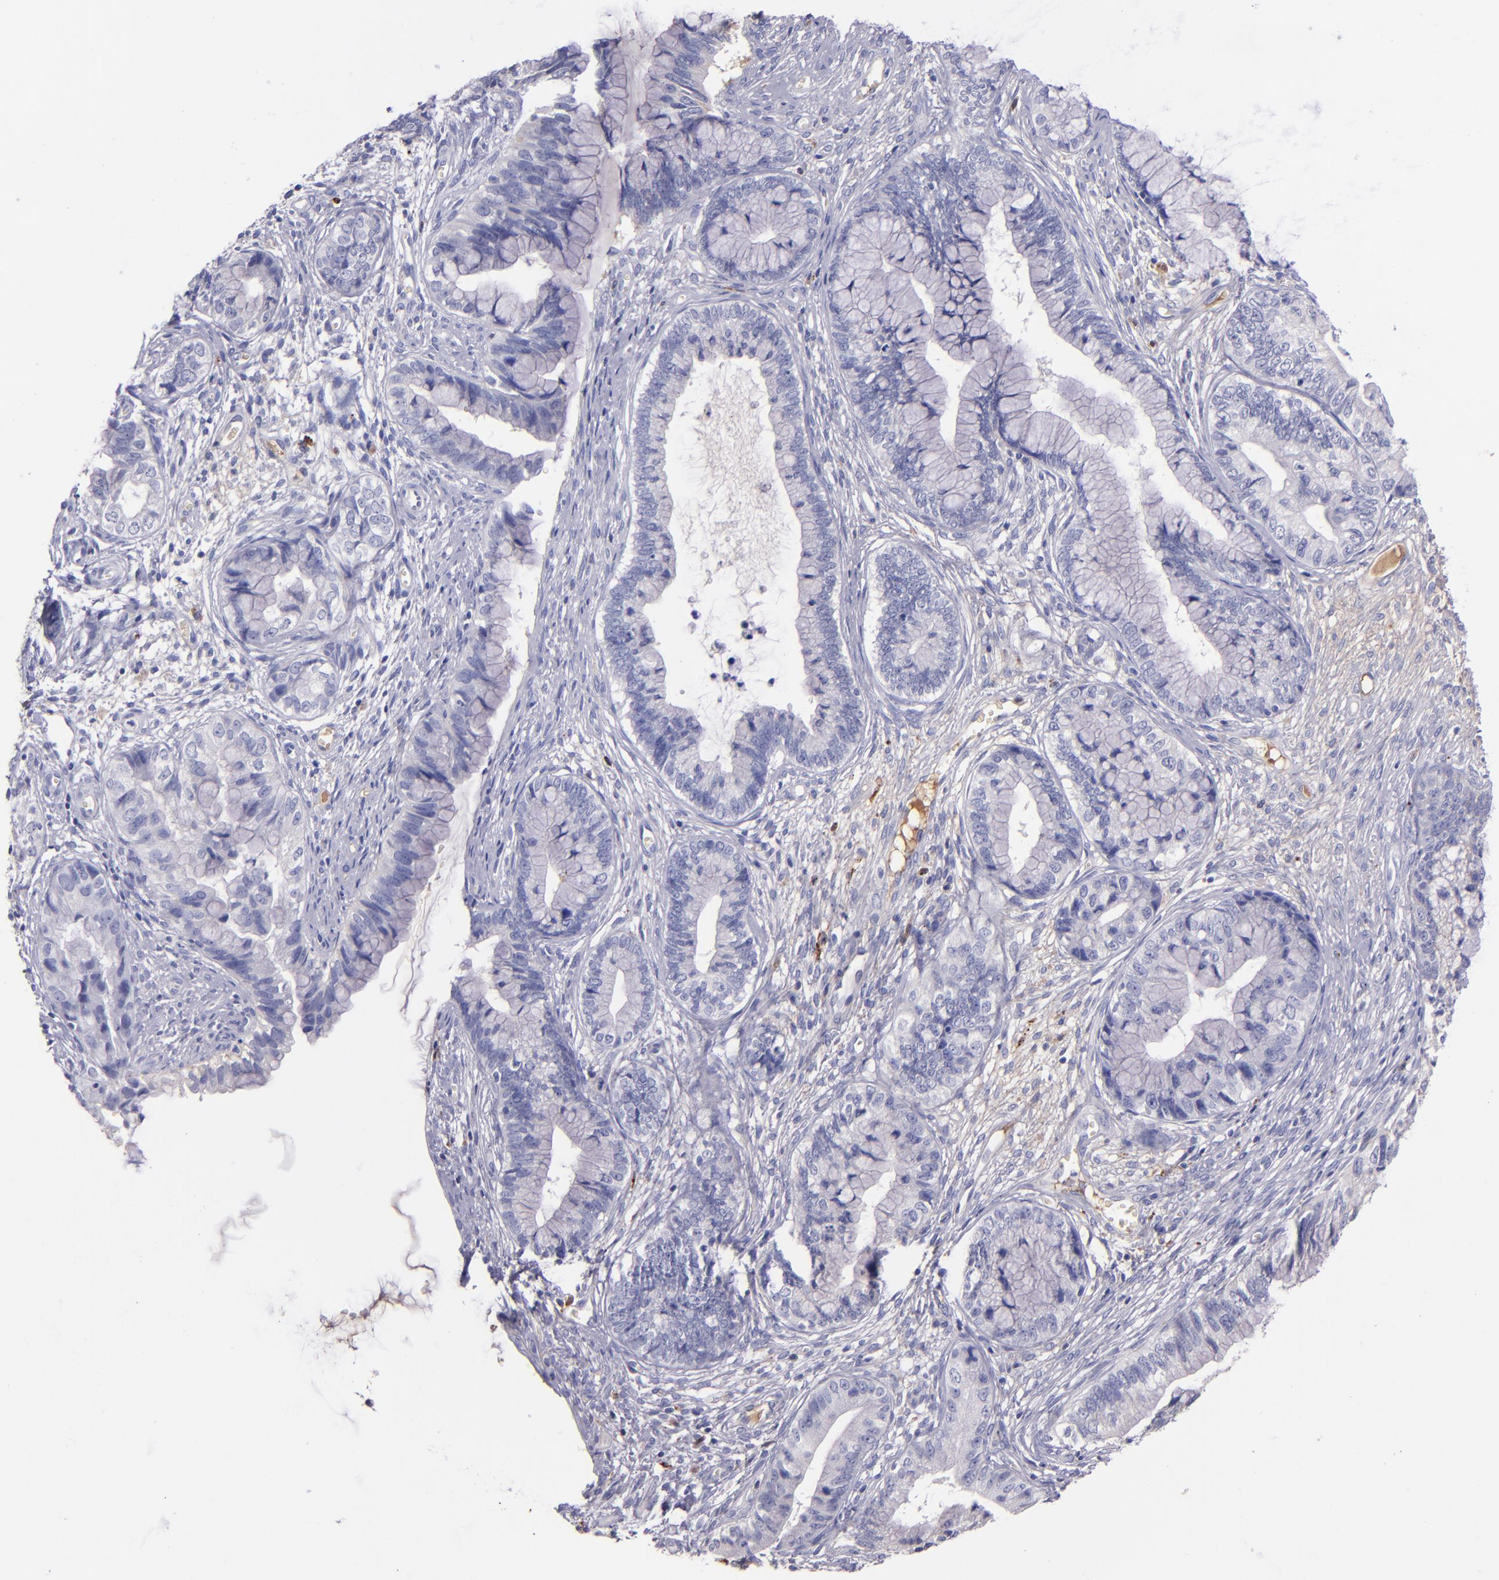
{"staining": {"intensity": "negative", "quantity": "none", "location": "none"}, "tissue": "cervical cancer", "cell_type": "Tumor cells", "image_type": "cancer", "snomed": [{"axis": "morphology", "description": "Adenocarcinoma, NOS"}, {"axis": "topography", "description": "Cervix"}], "caption": "Immunohistochemical staining of cervical adenocarcinoma shows no significant expression in tumor cells.", "gene": "KNG1", "patient": {"sex": "female", "age": 44}}